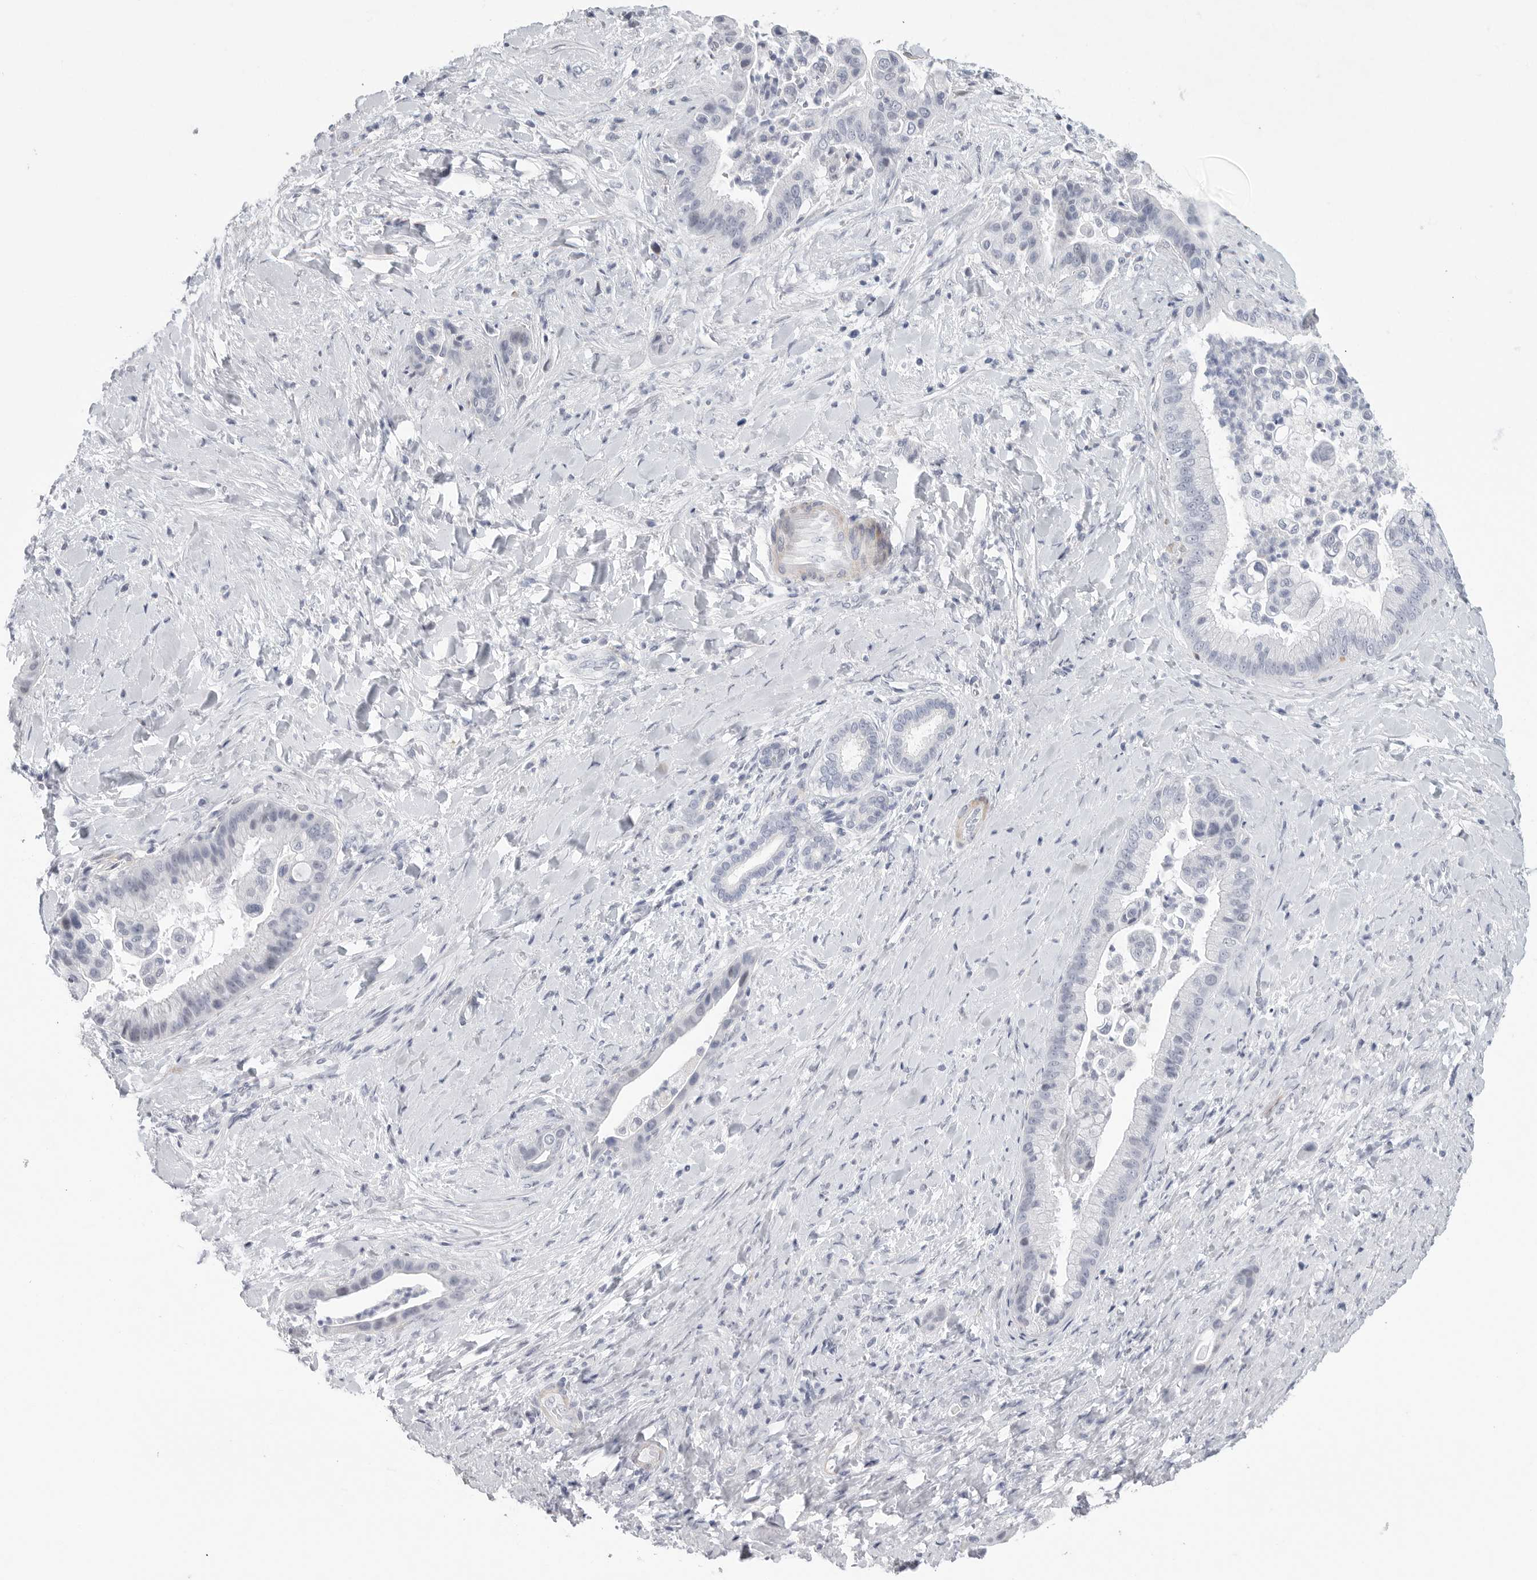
{"staining": {"intensity": "negative", "quantity": "none", "location": "none"}, "tissue": "liver cancer", "cell_type": "Tumor cells", "image_type": "cancer", "snomed": [{"axis": "morphology", "description": "Cholangiocarcinoma"}, {"axis": "topography", "description": "Liver"}], "caption": "Liver cancer (cholangiocarcinoma) stained for a protein using immunohistochemistry (IHC) displays no positivity tumor cells.", "gene": "TNR", "patient": {"sex": "female", "age": 54}}